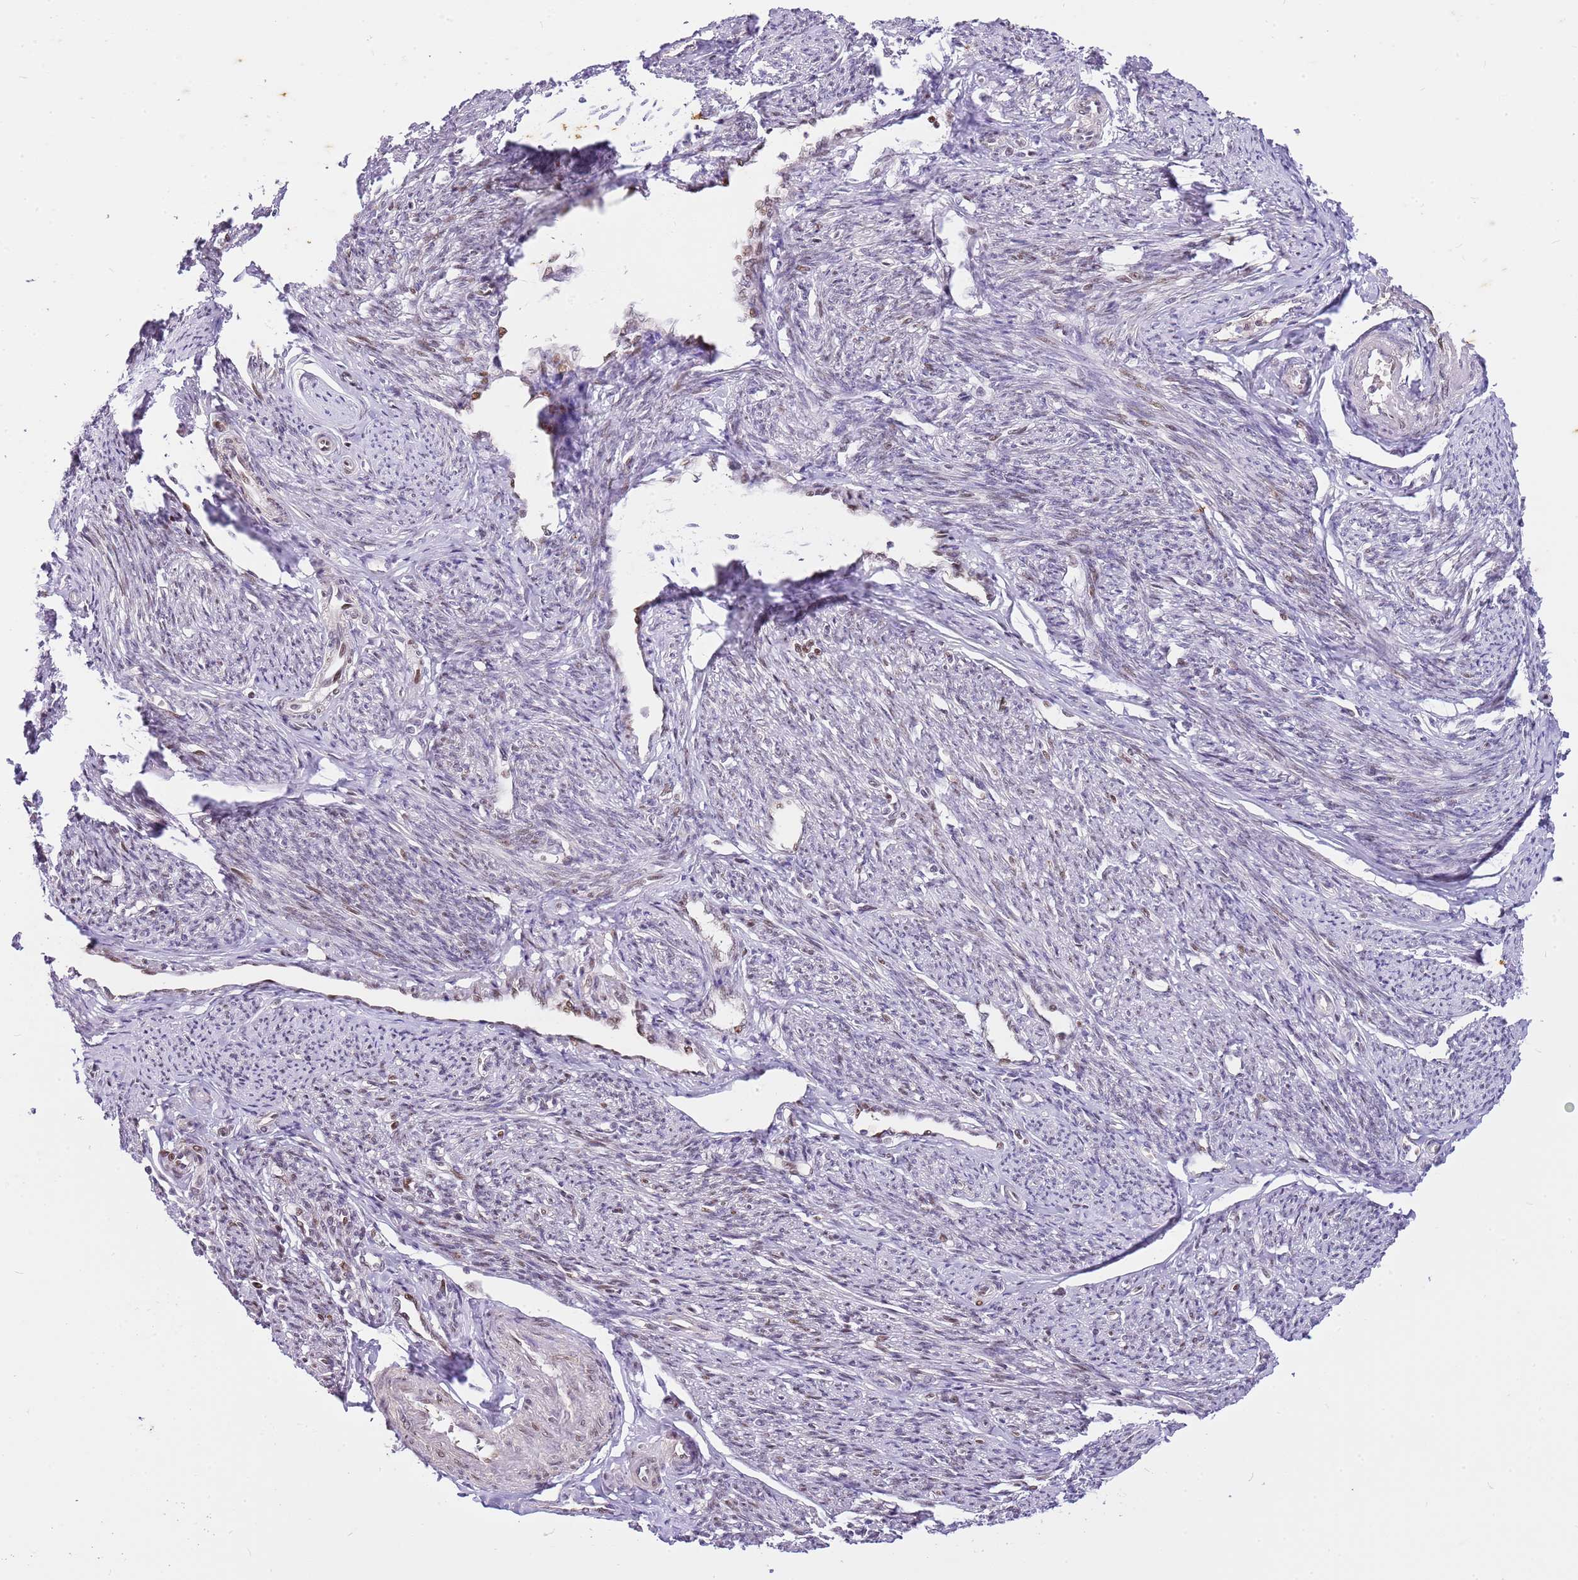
{"staining": {"intensity": "moderate", "quantity": "25%-75%", "location": "cytoplasmic/membranous,nuclear"}, "tissue": "smooth muscle", "cell_type": "Smooth muscle cells", "image_type": "normal", "snomed": [{"axis": "morphology", "description": "Normal tissue, NOS"}, {"axis": "topography", "description": "Smooth muscle"}, {"axis": "topography", "description": "Uterus"}], "caption": "This image reveals benign smooth muscle stained with immunohistochemistry (IHC) to label a protein in brown. The cytoplasmic/membranous,nuclear of smooth muscle cells show moderate positivity for the protein. Nuclei are counter-stained blue.", "gene": "RFK", "patient": {"sex": "female", "age": 59}}